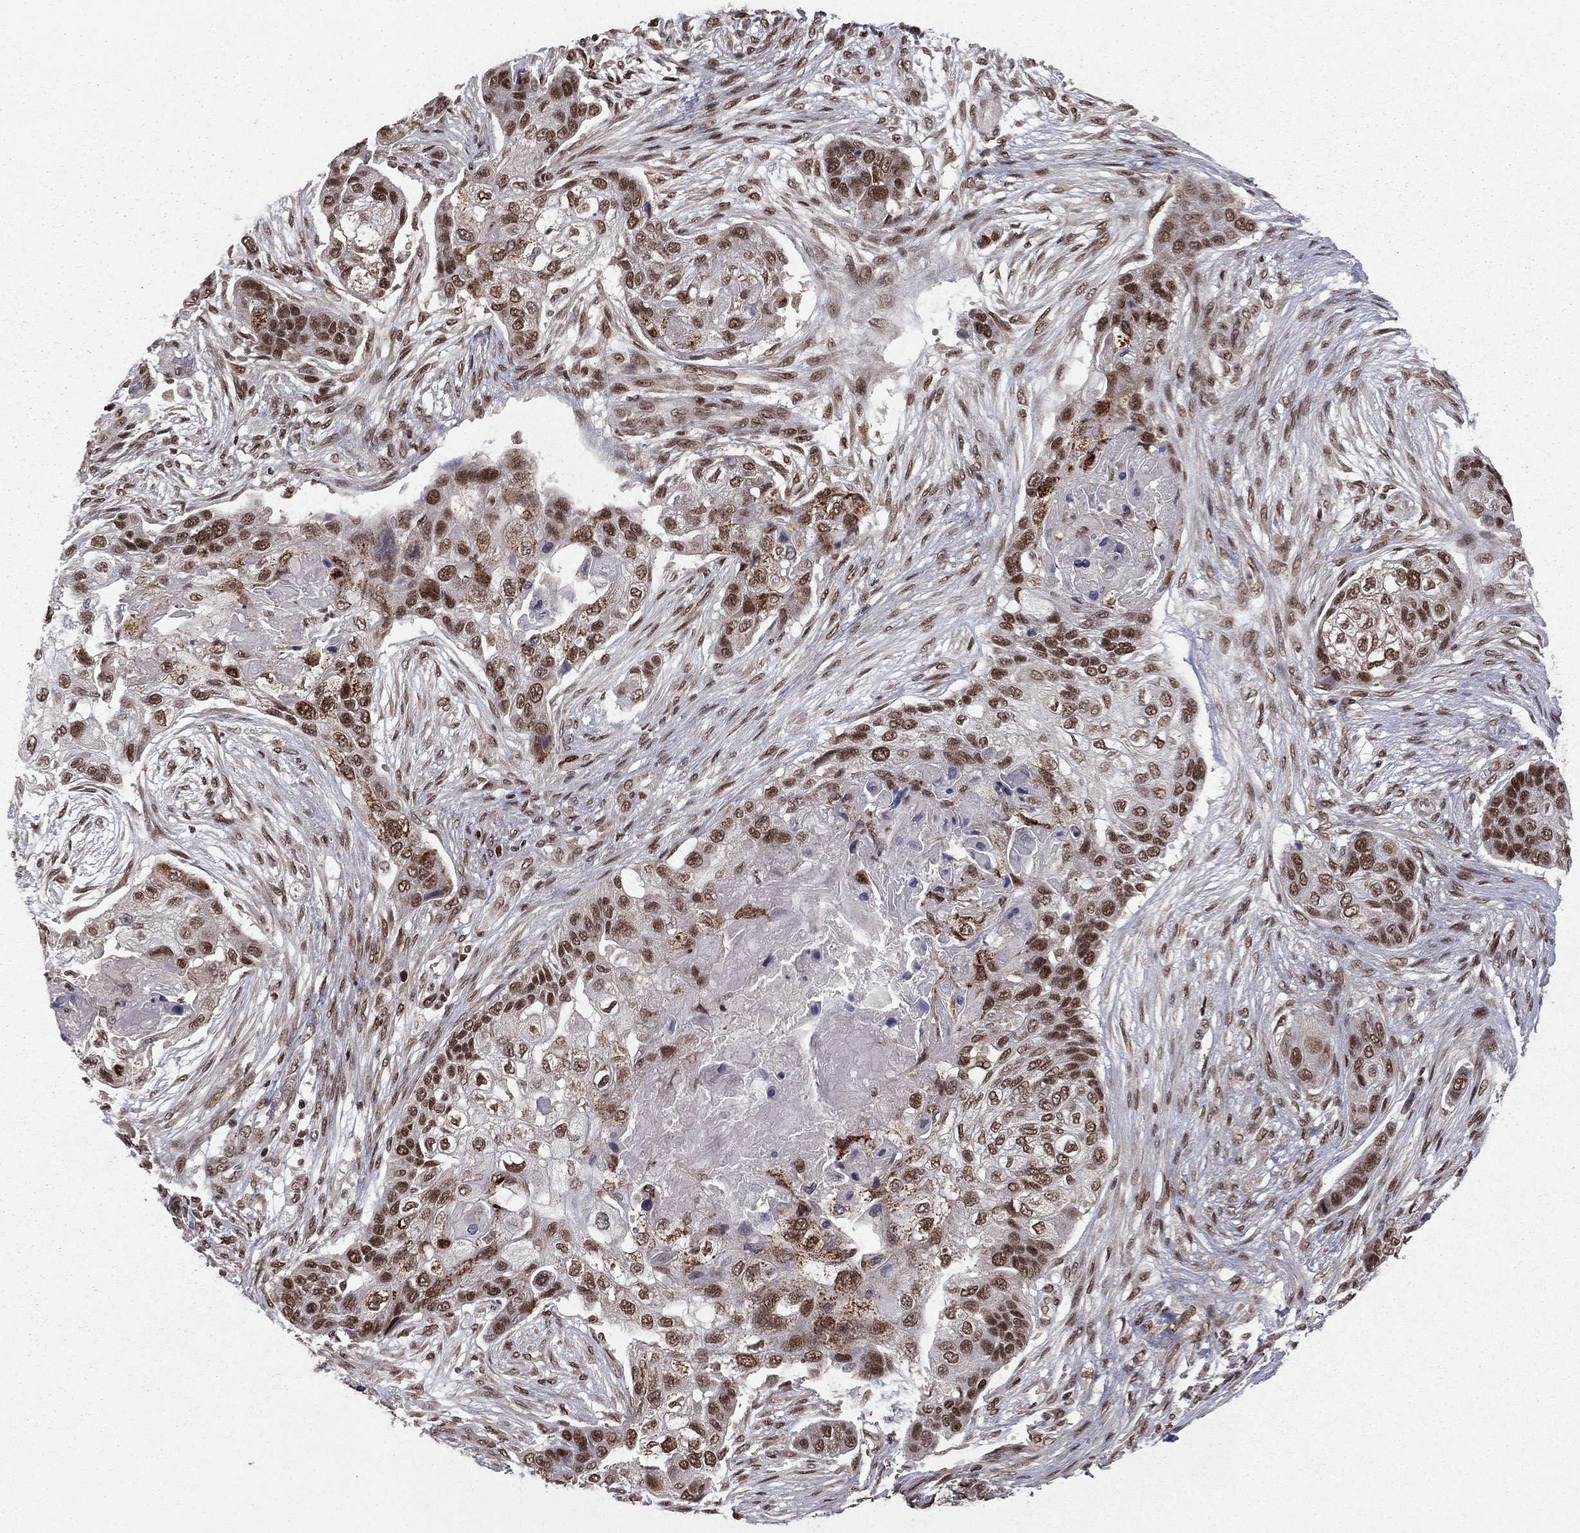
{"staining": {"intensity": "strong", "quantity": "25%-75%", "location": "nuclear"}, "tissue": "lung cancer", "cell_type": "Tumor cells", "image_type": "cancer", "snomed": [{"axis": "morphology", "description": "Squamous cell carcinoma, NOS"}, {"axis": "topography", "description": "Lung"}], "caption": "IHC micrograph of neoplastic tissue: lung squamous cell carcinoma stained using immunohistochemistry shows high levels of strong protein expression localized specifically in the nuclear of tumor cells, appearing as a nuclear brown color.", "gene": "NFYB", "patient": {"sex": "male", "age": 69}}